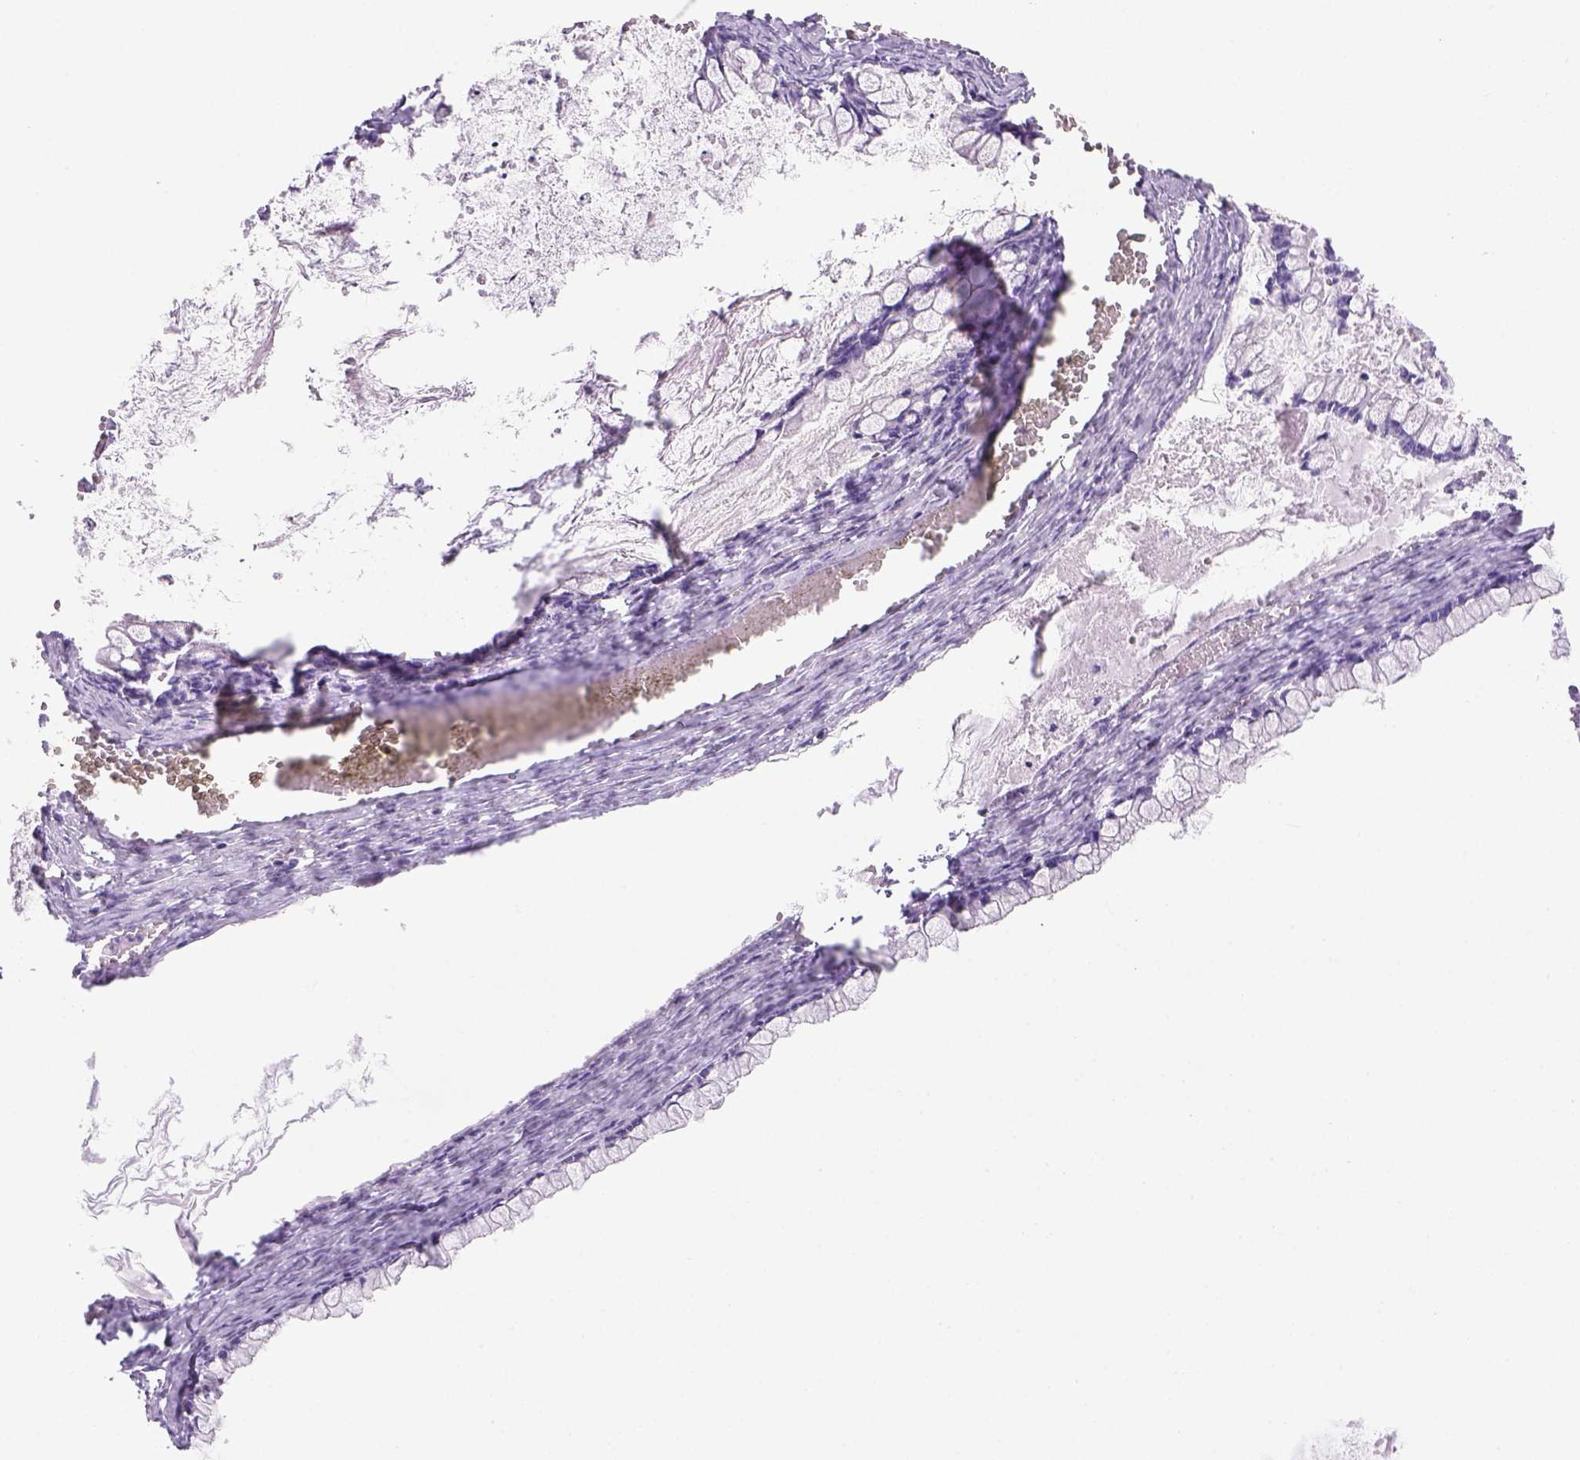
{"staining": {"intensity": "negative", "quantity": "none", "location": "none"}, "tissue": "ovarian cancer", "cell_type": "Tumor cells", "image_type": "cancer", "snomed": [{"axis": "morphology", "description": "Cystadenocarcinoma, mucinous, NOS"}, {"axis": "topography", "description": "Ovary"}], "caption": "Protein analysis of ovarian cancer shows no significant expression in tumor cells. The staining was performed using DAB (3,3'-diaminobenzidine) to visualize the protein expression in brown, while the nuclei were stained in blue with hematoxylin (Magnification: 20x).", "gene": "TENM4", "patient": {"sex": "female", "age": 67}}